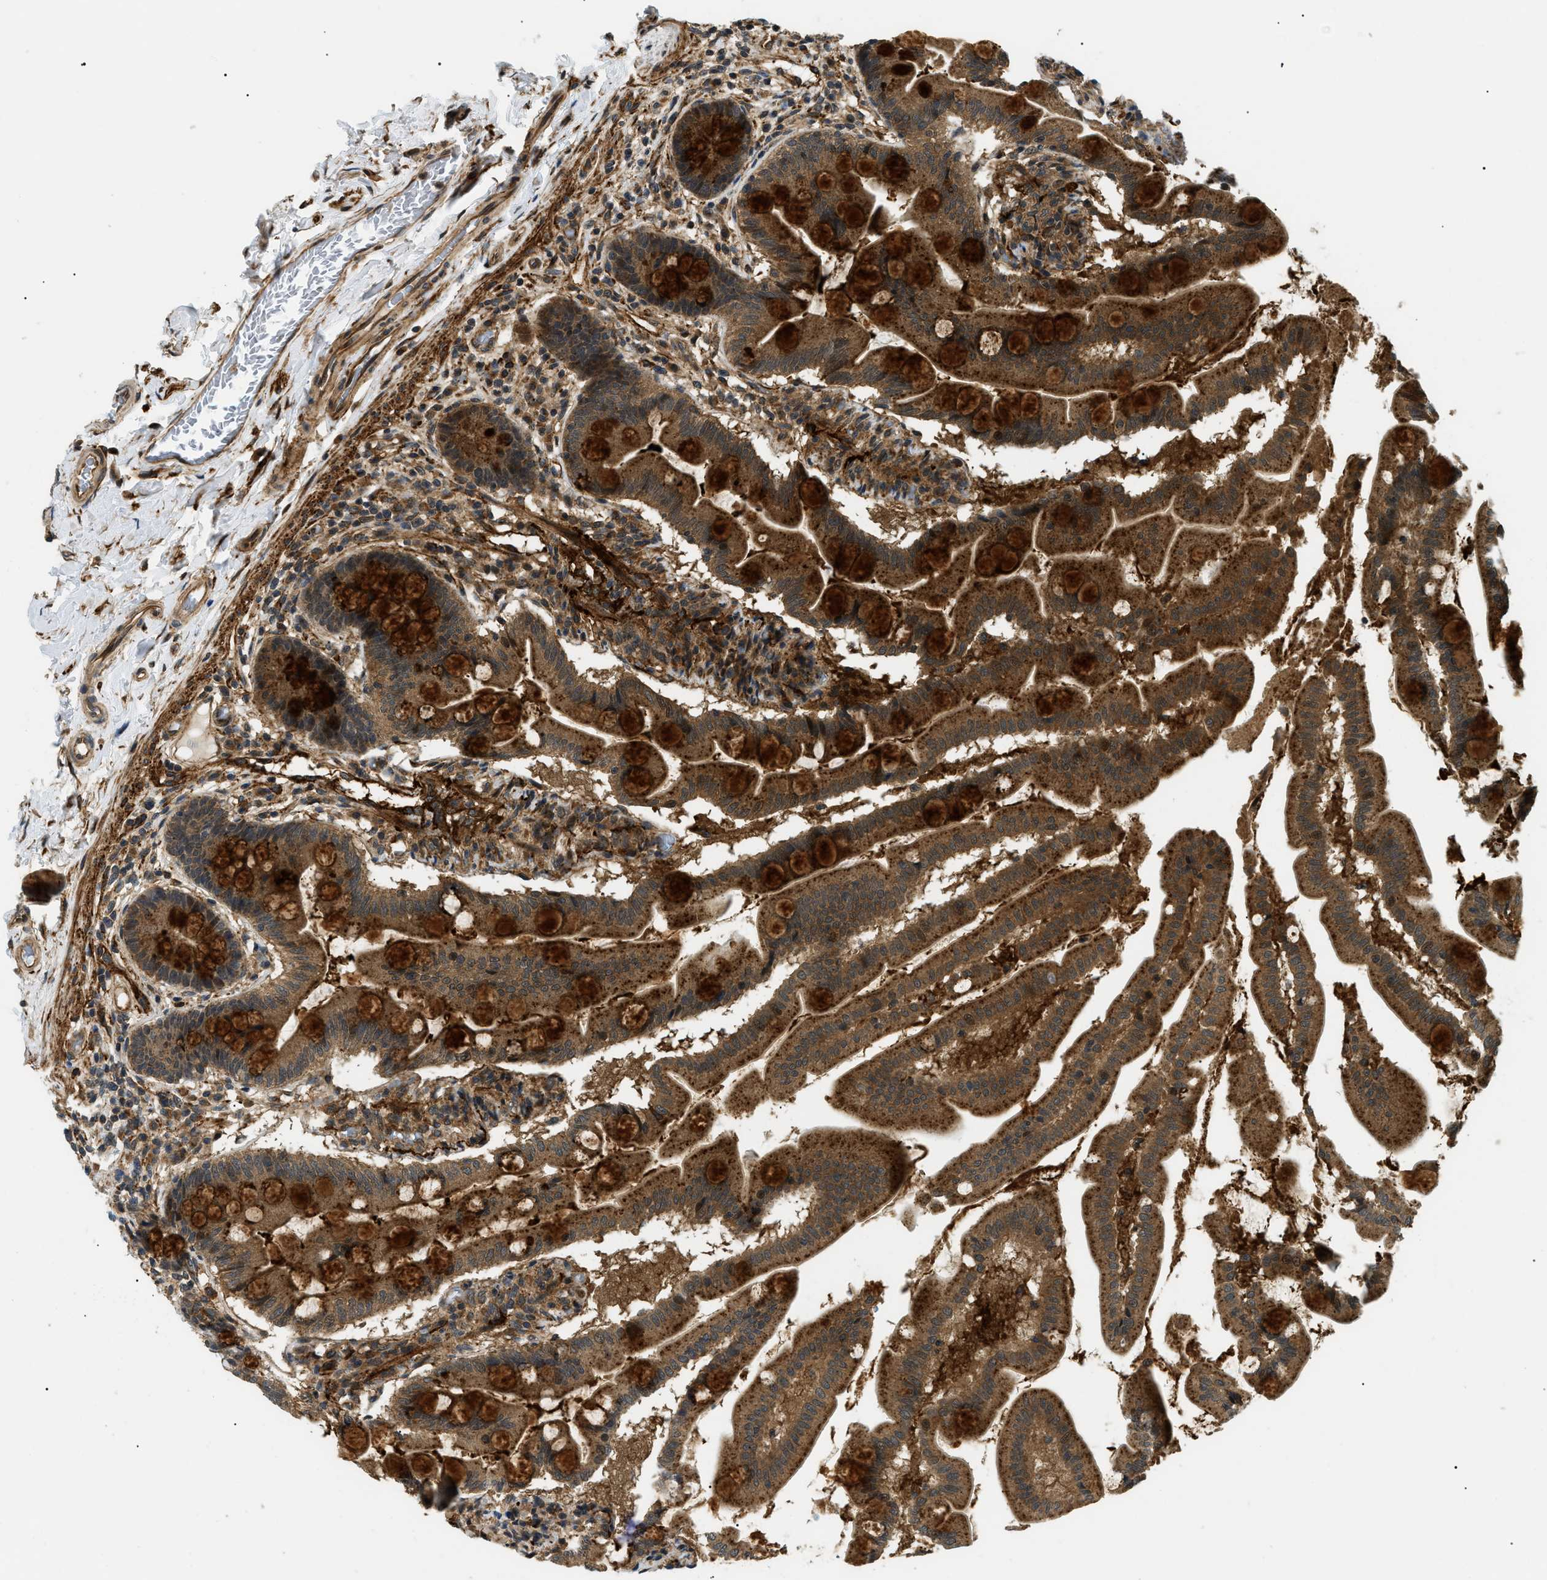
{"staining": {"intensity": "strong", "quantity": ">75%", "location": "cytoplasmic/membranous"}, "tissue": "small intestine", "cell_type": "Glandular cells", "image_type": "normal", "snomed": [{"axis": "morphology", "description": "Normal tissue, NOS"}, {"axis": "topography", "description": "Small intestine"}], "caption": "IHC image of normal small intestine: small intestine stained using immunohistochemistry displays high levels of strong protein expression localized specifically in the cytoplasmic/membranous of glandular cells, appearing as a cytoplasmic/membranous brown color.", "gene": "ATP6AP1", "patient": {"sex": "female", "age": 56}}